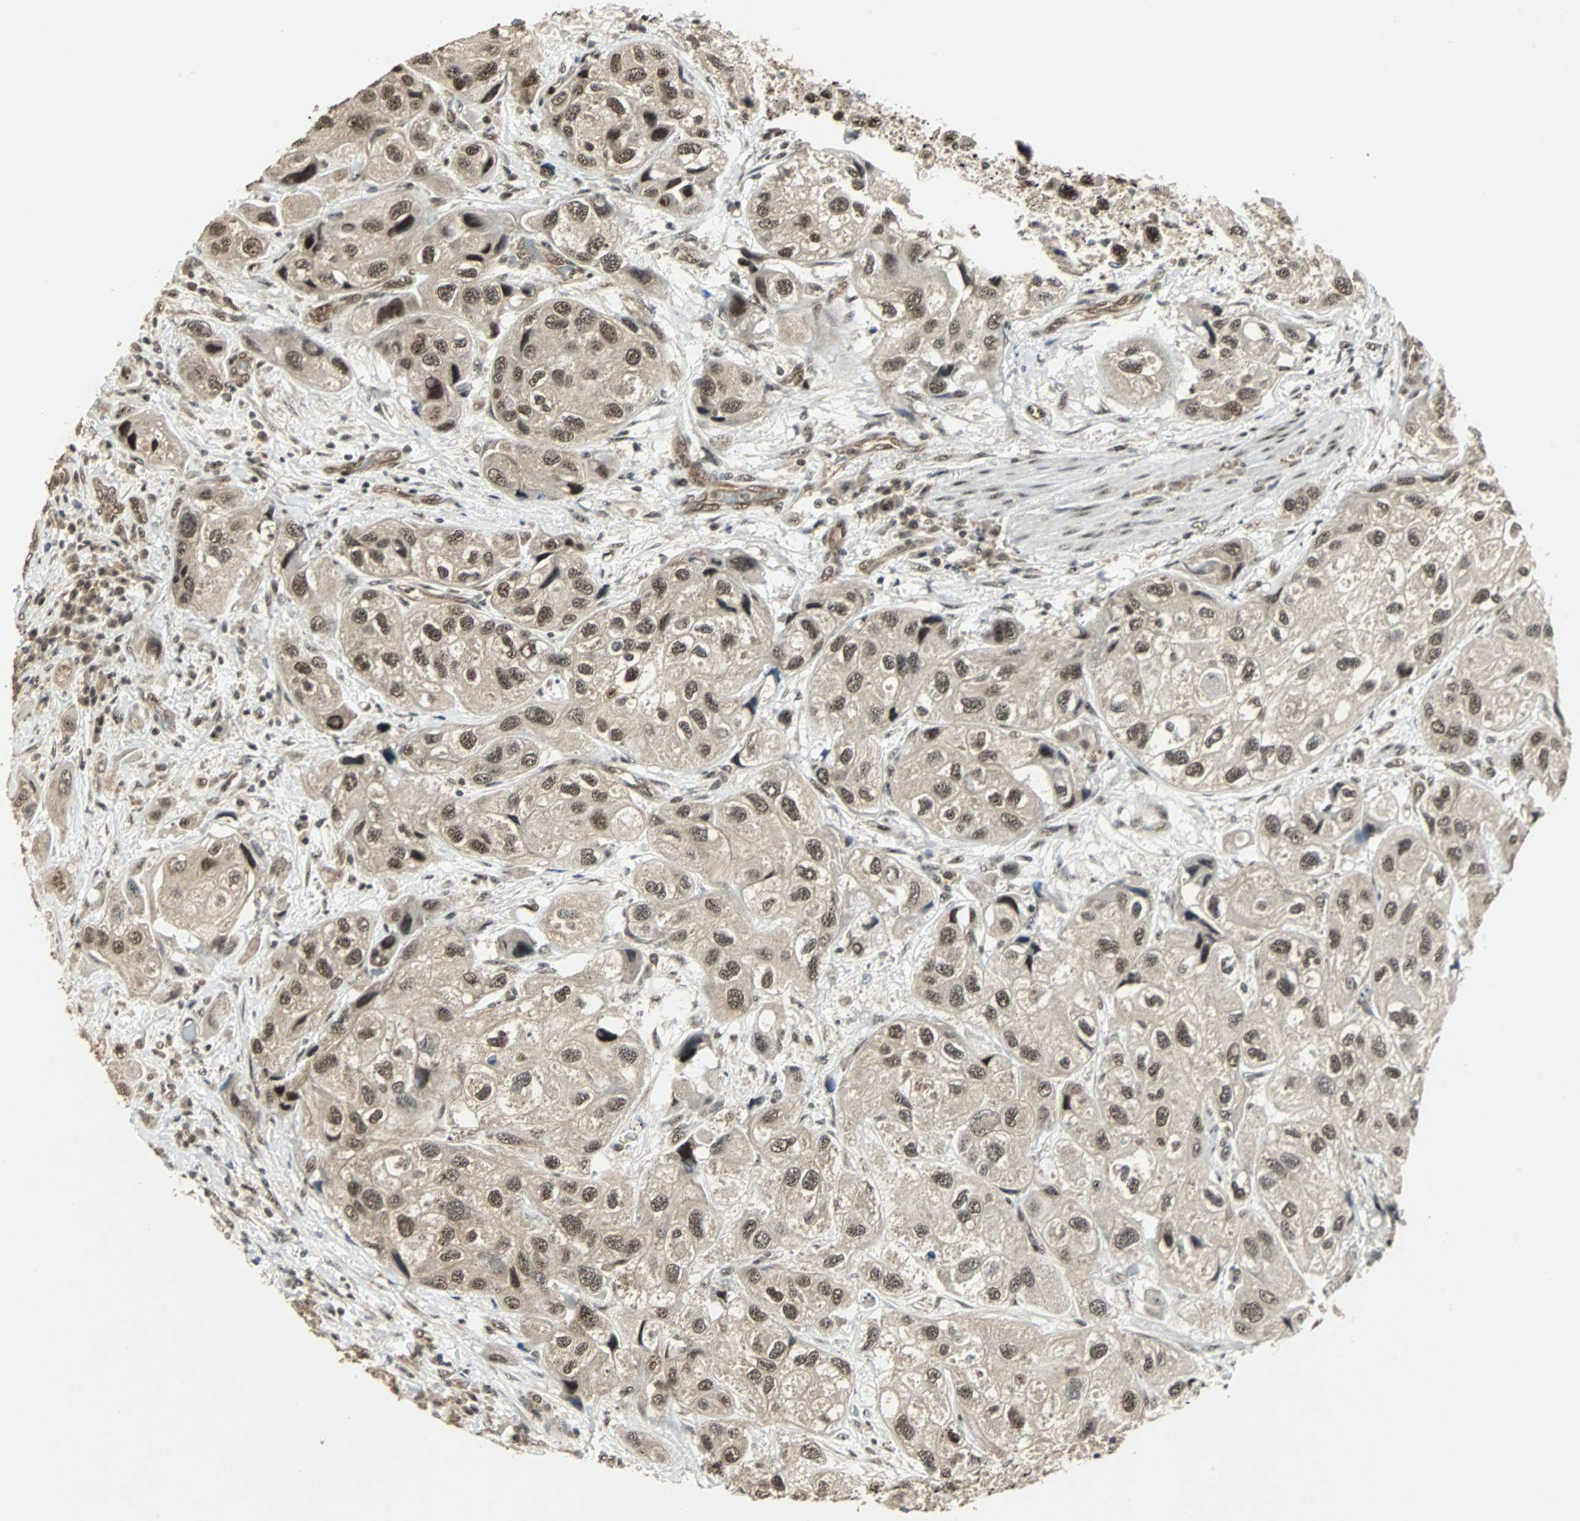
{"staining": {"intensity": "strong", "quantity": ">75%", "location": "nuclear"}, "tissue": "urothelial cancer", "cell_type": "Tumor cells", "image_type": "cancer", "snomed": [{"axis": "morphology", "description": "Urothelial carcinoma, High grade"}, {"axis": "topography", "description": "Urinary bladder"}], "caption": "Urothelial cancer stained for a protein (brown) demonstrates strong nuclear positive positivity in approximately >75% of tumor cells.", "gene": "MED4", "patient": {"sex": "female", "age": 64}}